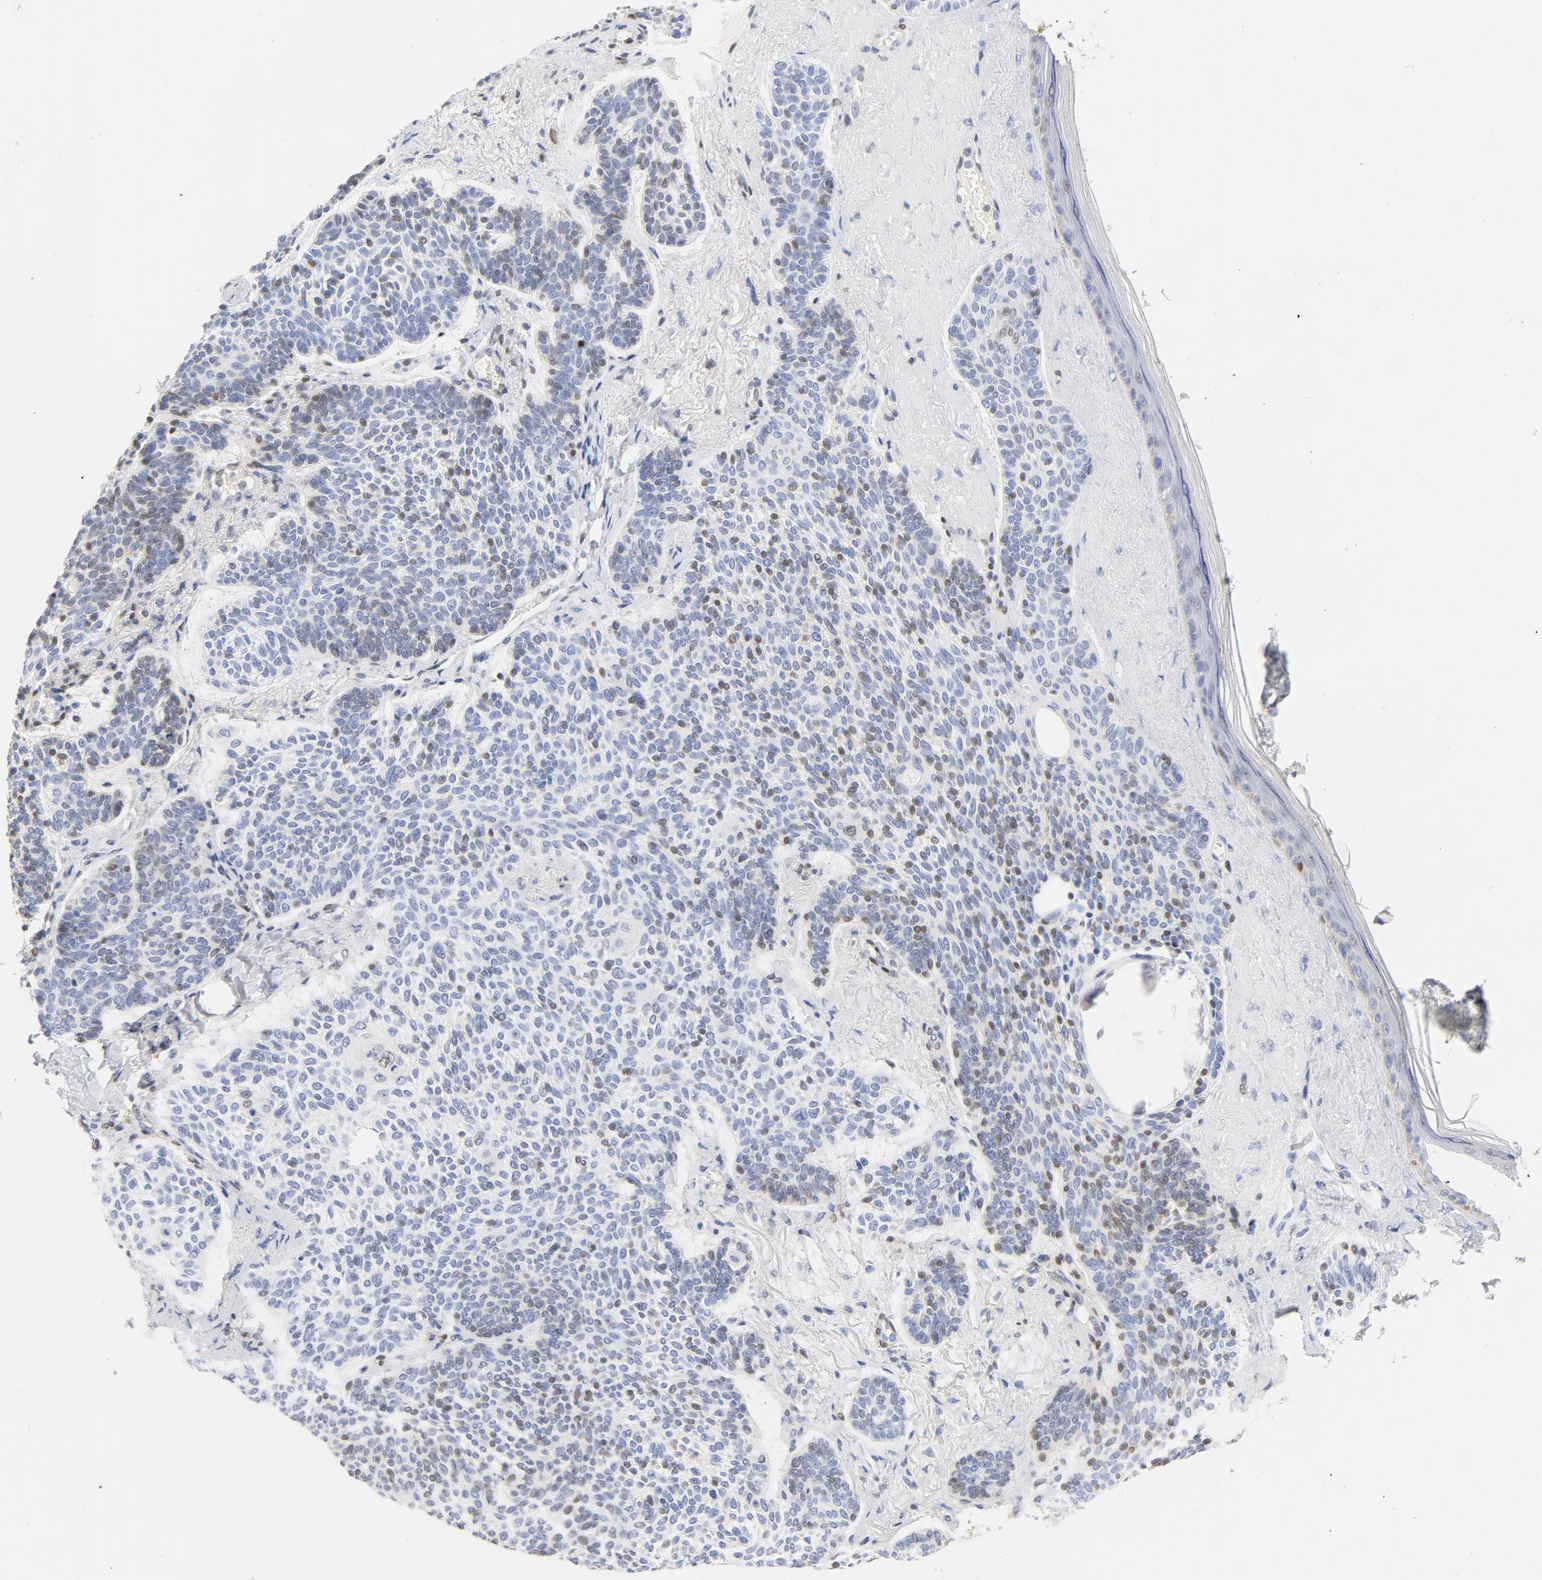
{"staining": {"intensity": "moderate", "quantity": "25%-75%", "location": "nuclear"}, "tissue": "skin cancer", "cell_type": "Tumor cells", "image_type": "cancer", "snomed": [{"axis": "morphology", "description": "Normal tissue, NOS"}, {"axis": "morphology", "description": "Basal cell carcinoma"}, {"axis": "topography", "description": "Skin"}], "caption": "Protein expression analysis of human skin cancer reveals moderate nuclear expression in approximately 25%-75% of tumor cells. (DAB (3,3'-diaminobenzidine) IHC, brown staining for protein, blue staining for nuclei).", "gene": "CDKN1B", "patient": {"sex": "female", "age": 70}}